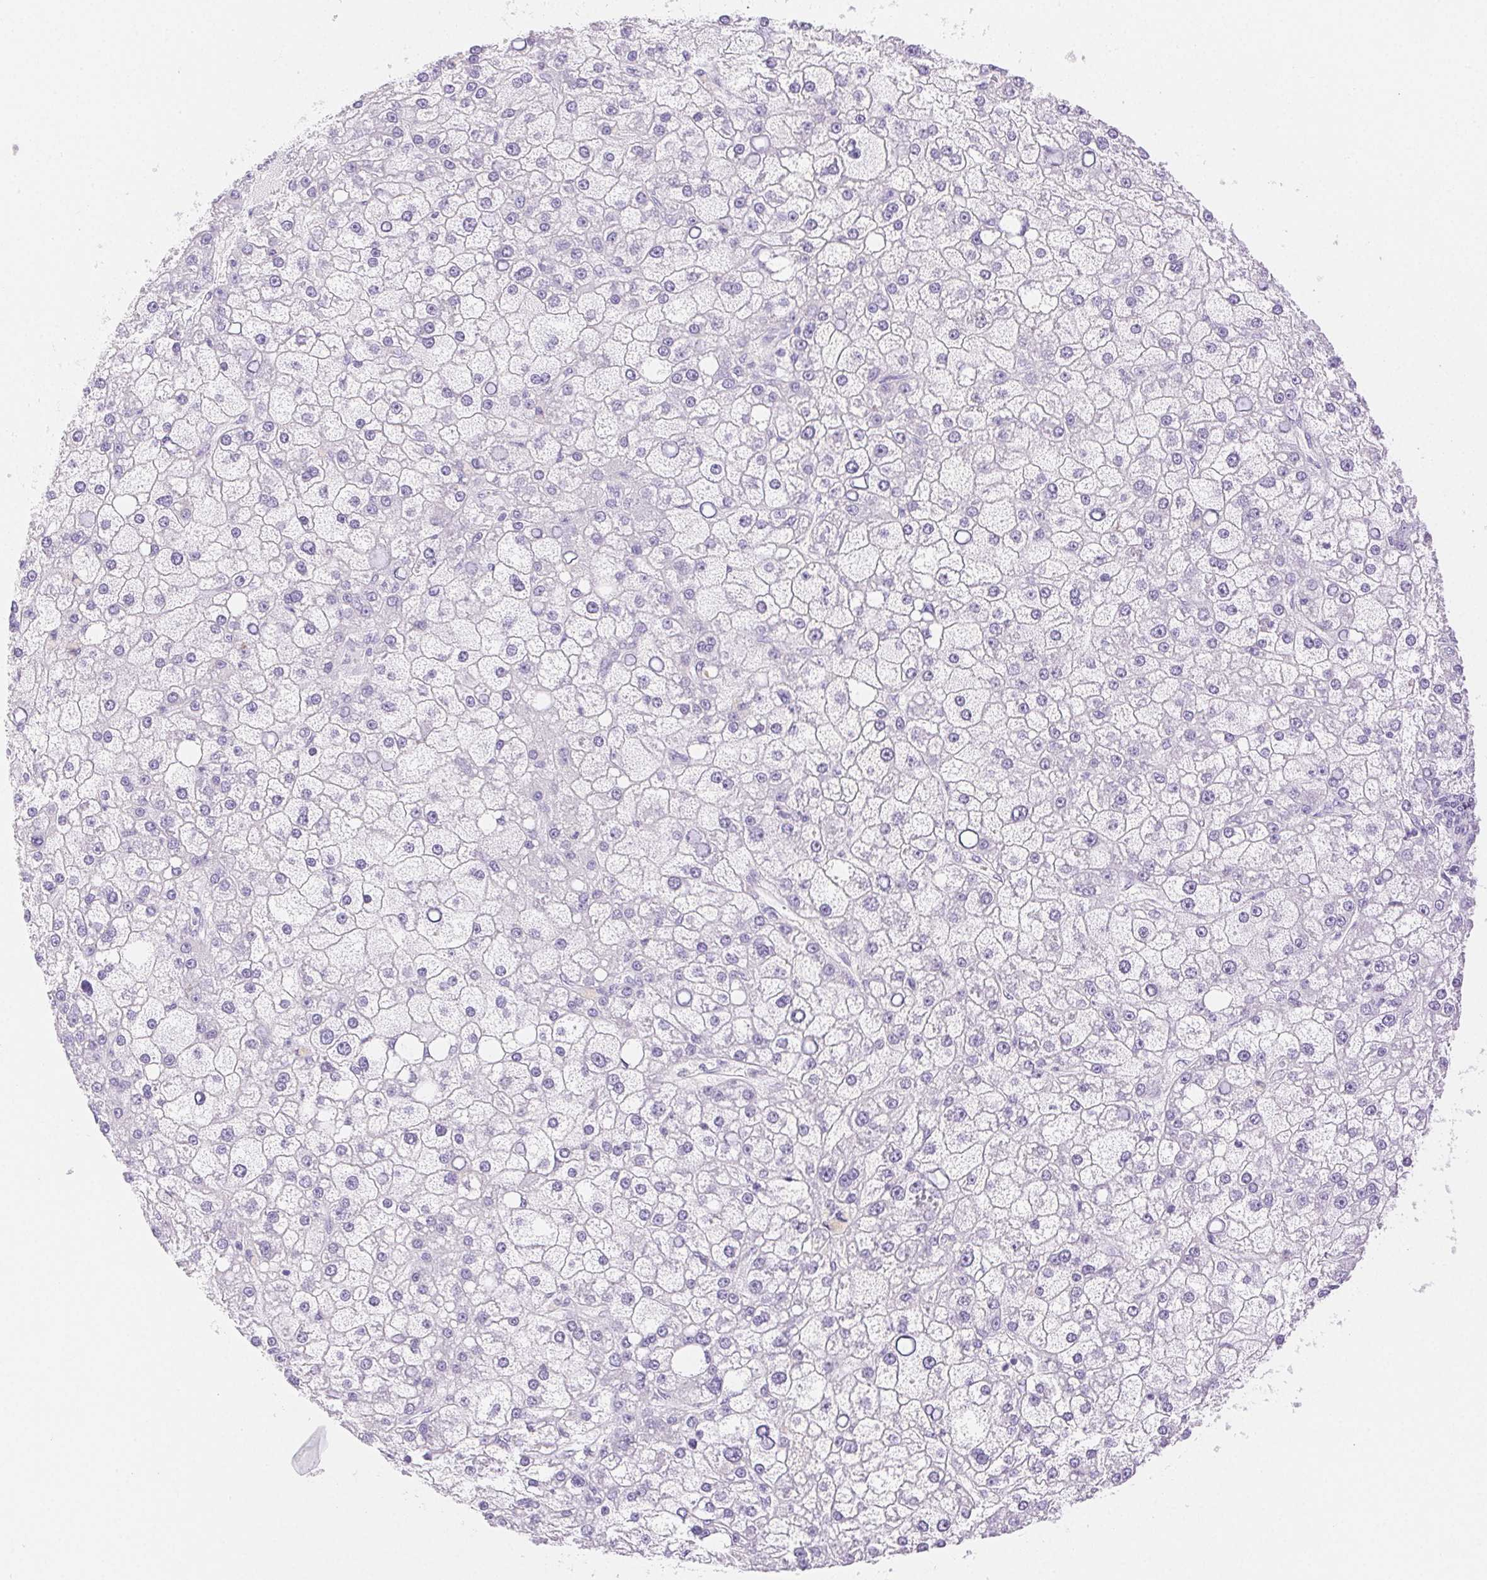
{"staining": {"intensity": "negative", "quantity": "none", "location": "none"}, "tissue": "liver cancer", "cell_type": "Tumor cells", "image_type": "cancer", "snomed": [{"axis": "morphology", "description": "Carcinoma, Hepatocellular, NOS"}, {"axis": "topography", "description": "Liver"}], "caption": "Liver cancer was stained to show a protein in brown. There is no significant expression in tumor cells.", "gene": "SPACA4", "patient": {"sex": "male", "age": 67}}